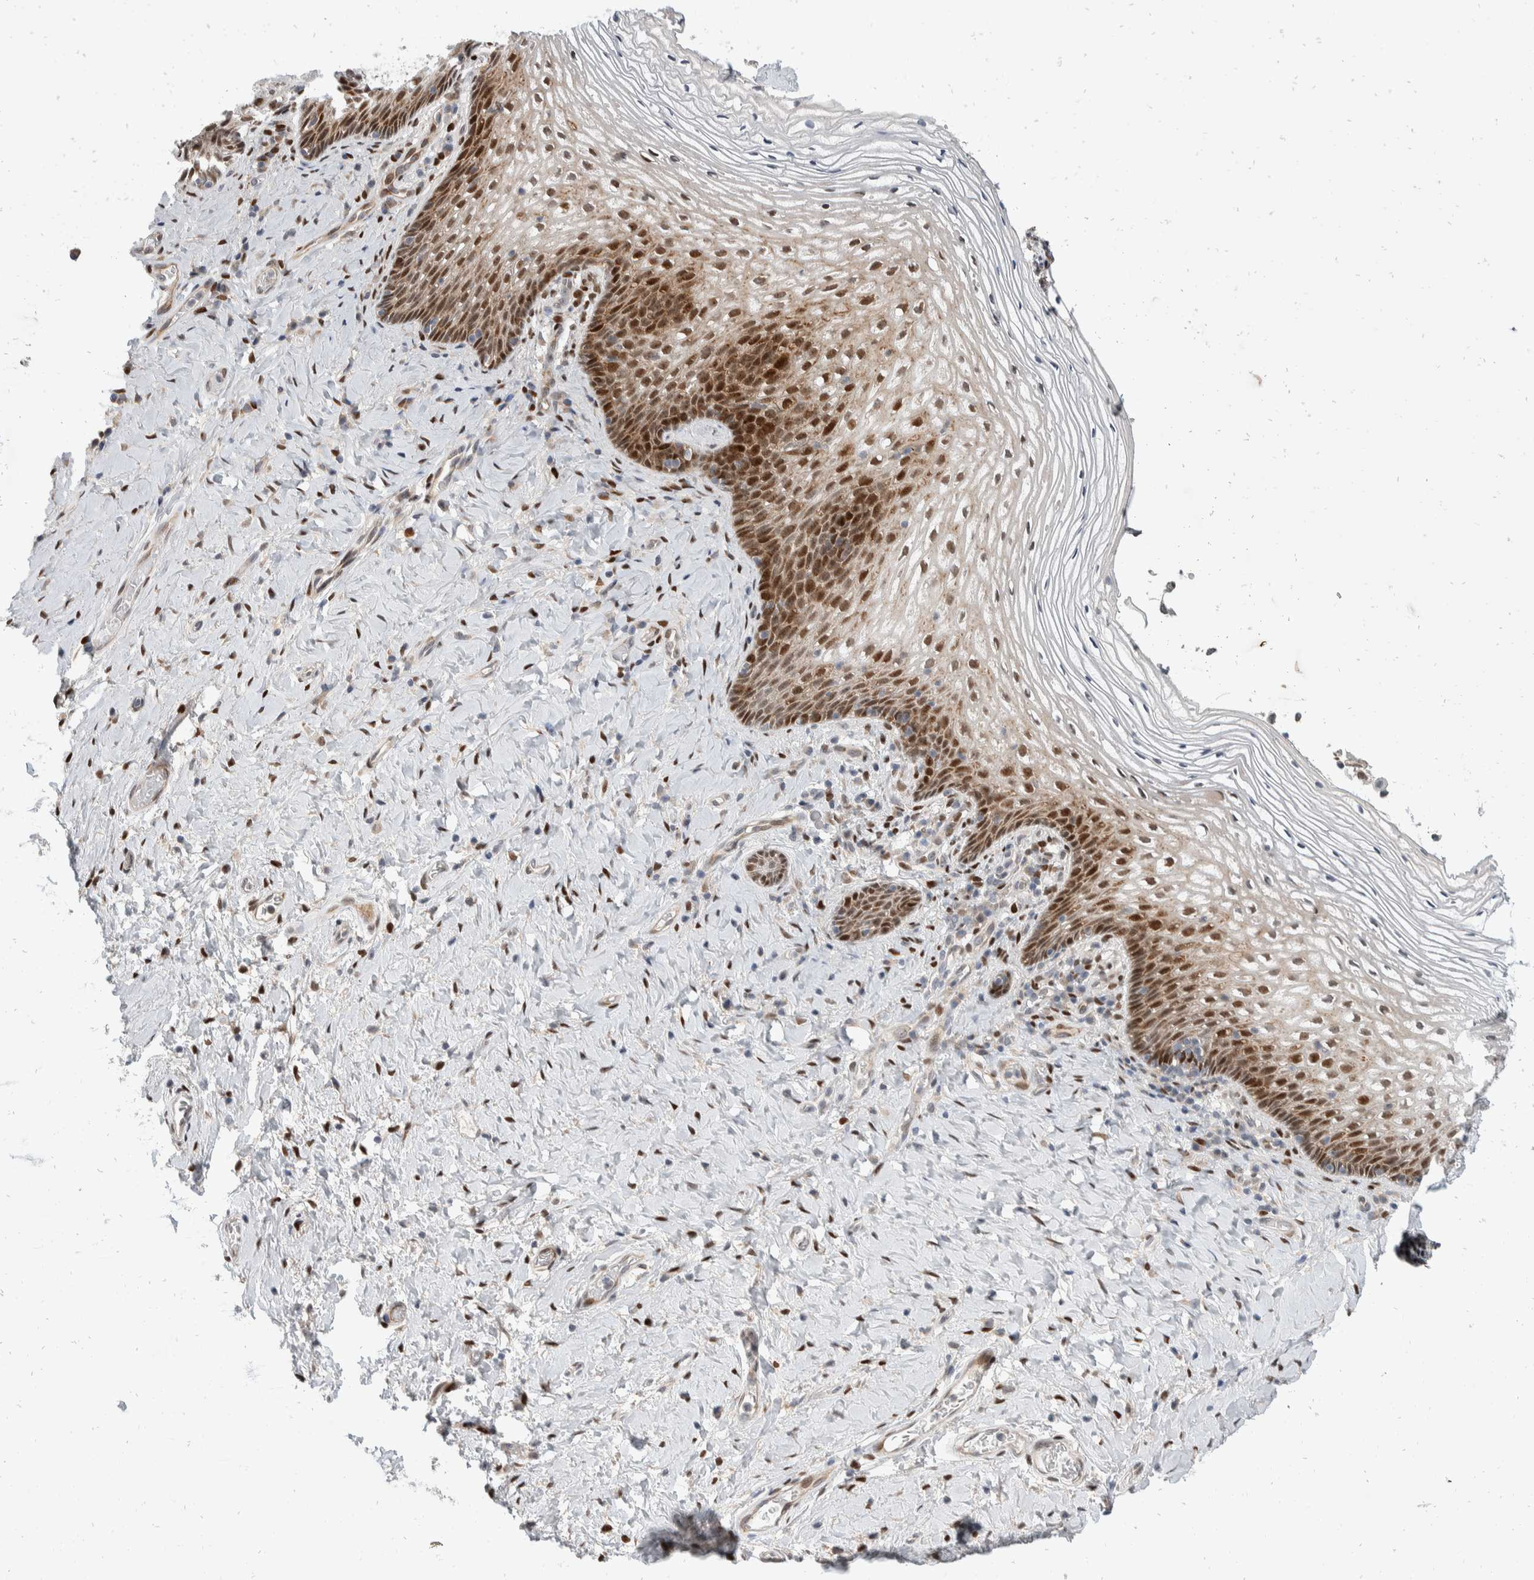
{"staining": {"intensity": "moderate", "quantity": ">75%", "location": "cytoplasmic/membranous,nuclear"}, "tissue": "vagina", "cell_type": "Squamous epithelial cells", "image_type": "normal", "snomed": [{"axis": "morphology", "description": "Normal tissue, NOS"}, {"axis": "topography", "description": "Vagina"}], "caption": "Moderate cytoplasmic/membranous,nuclear staining for a protein is seen in approximately >75% of squamous epithelial cells of normal vagina using immunohistochemistry.", "gene": "ZNF703", "patient": {"sex": "female", "age": 60}}